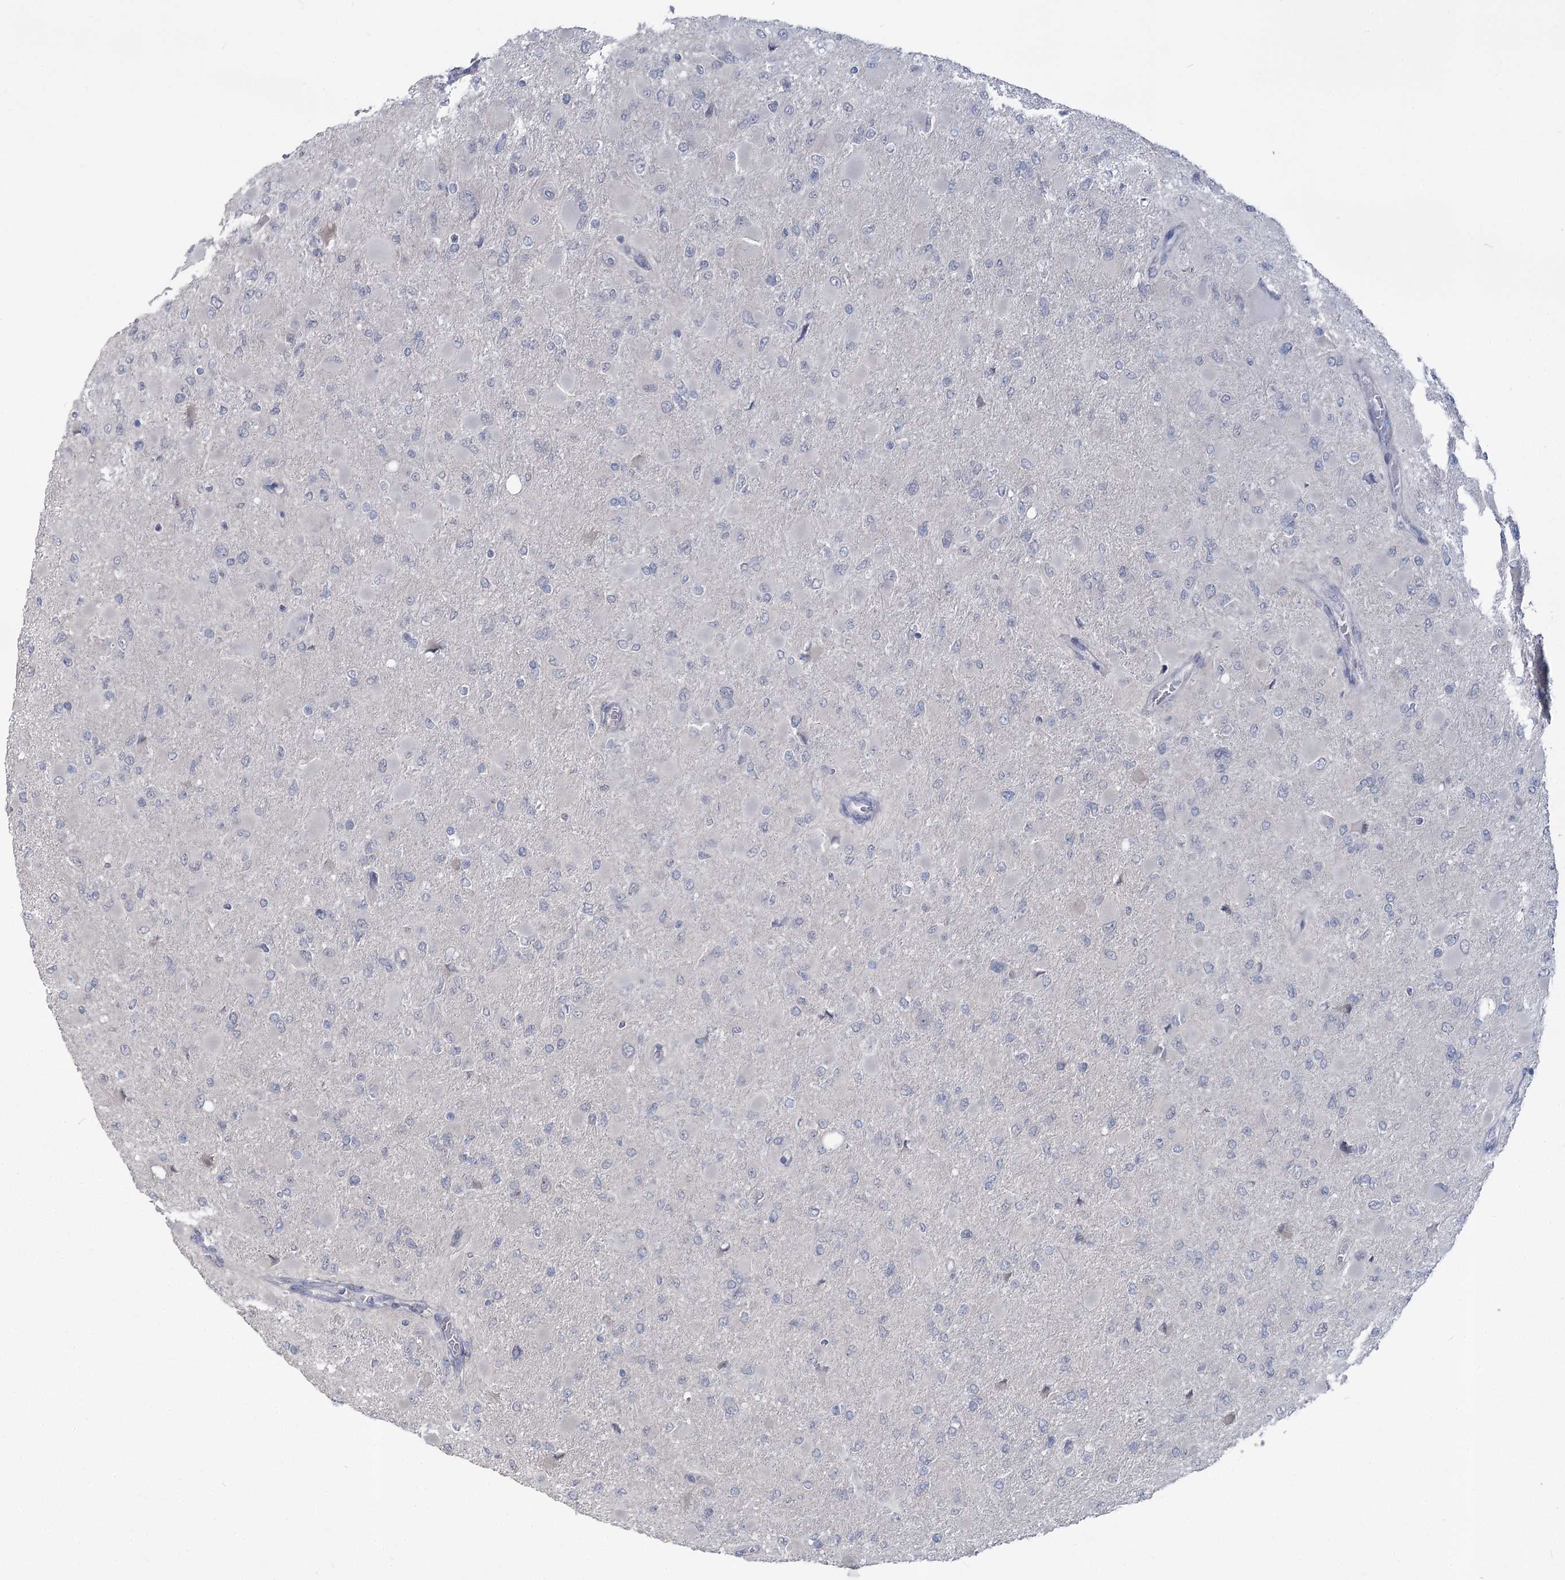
{"staining": {"intensity": "negative", "quantity": "none", "location": "none"}, "tissue": "glioma", "cell_type": "Tumor cells", "image_type": "cancer", "snomed": [{"axis": "morphology", "description": "Glioma, malignant, High grade"}, {"axis": "topography", "description": "Cerebral cortex"}], "caption": "The micrograph reveals no significant staining in tumor cells of high-grade glioma (malignant).", "gene": "SLC9A3", "patient": {"sex": "female", "age": 36}}